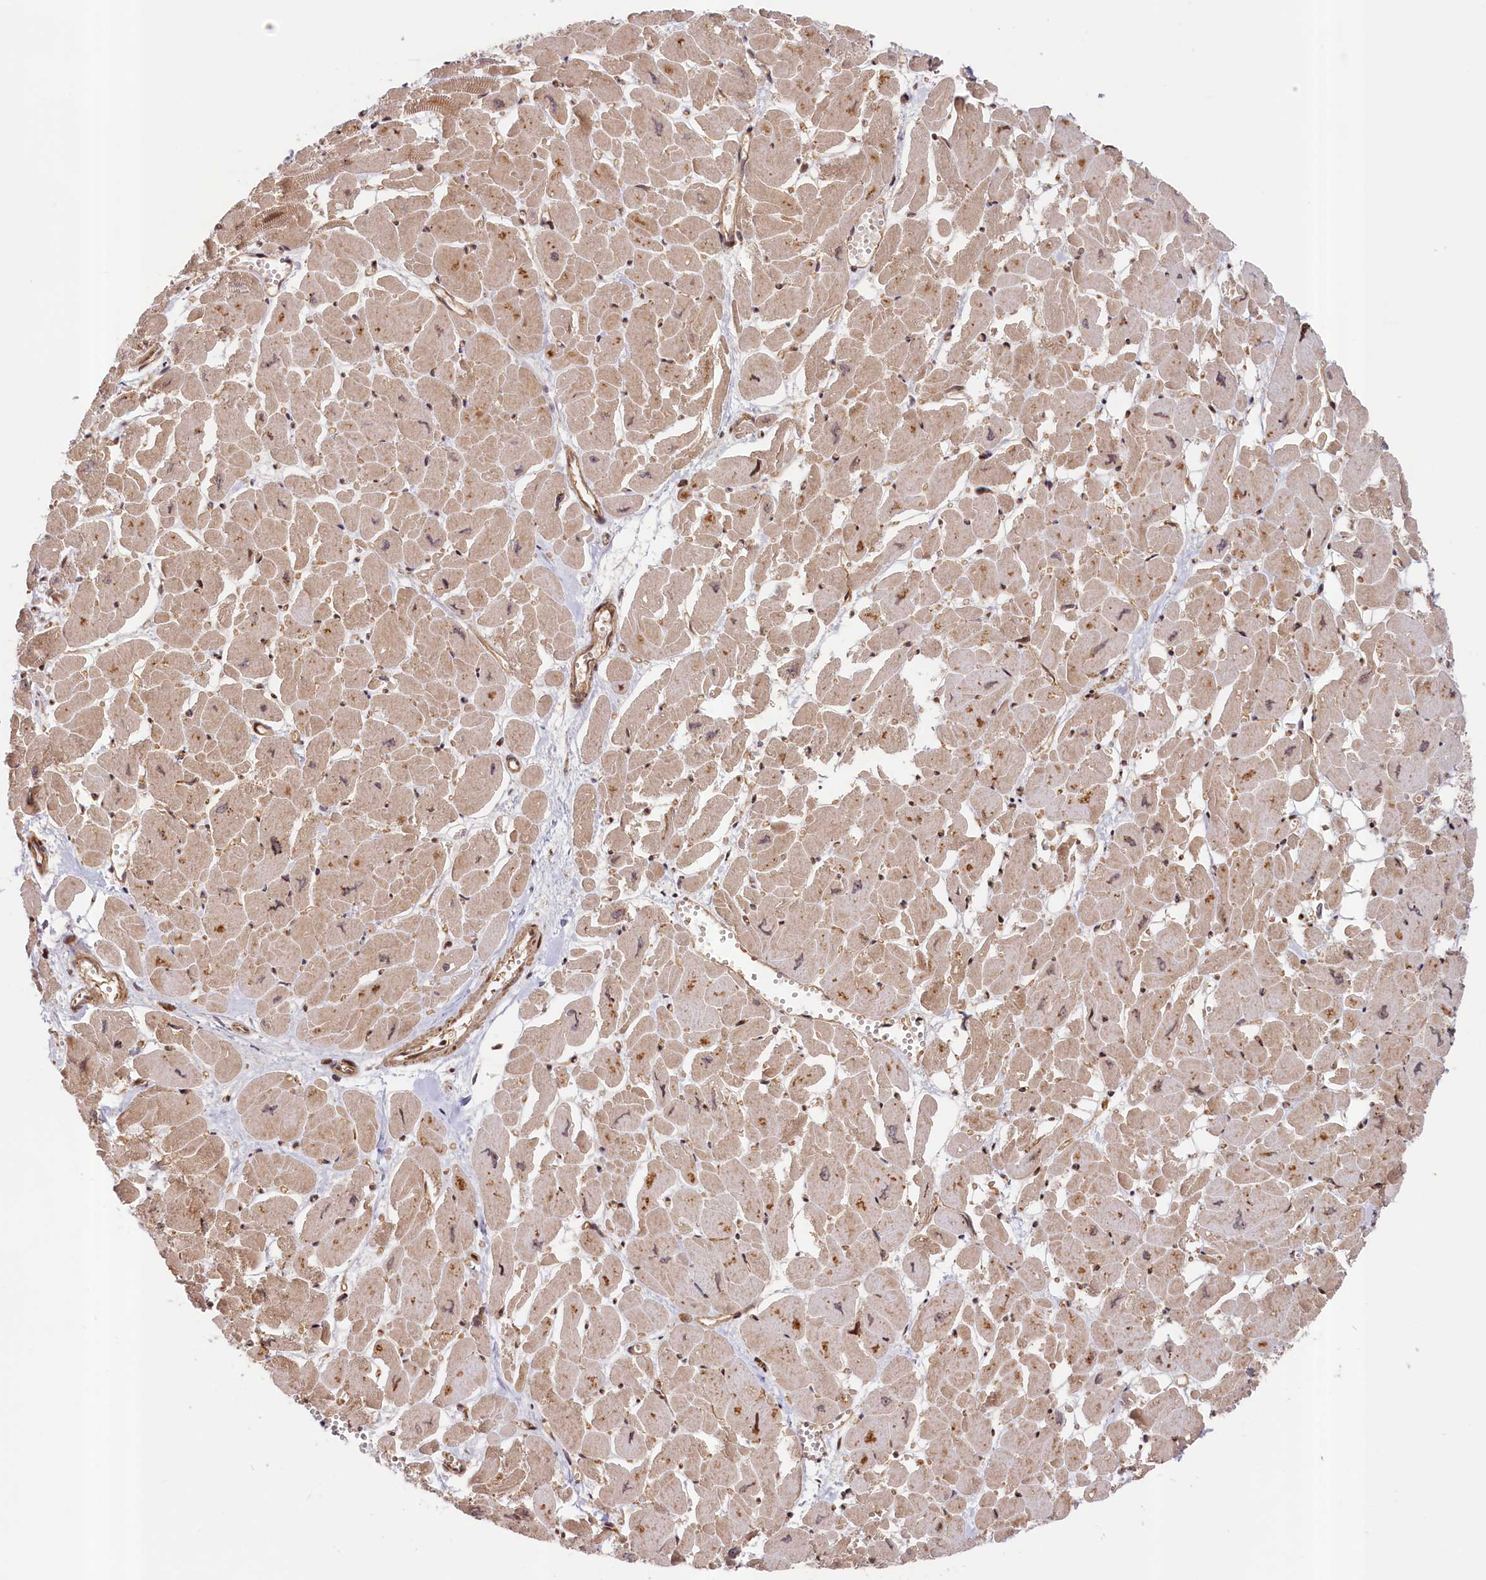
{"staining": {"intensity": "weak", "quantity": "25%-75%", "location": "cytoplasmic/membranous"}, "tissue": "heart muscle", "cell_type": "Cardiomyocytes", "image_type": "normal", "snomed": [{"axis": "morphology", "description": "Normal tissue, NOS"}, {"axis": "topography", "description": "Heart"}], "caption": "The image shows immunohistochemical staining of benign heart muscle. There is weak cytoplasmic/membranous positivity is identified in approximately 25%-75% of cardiomyocytes. The protein of interest is stained brown, and the nuclei are stained in blue (DAB IHC with brightfield microscopy, high magnification).", "gene": "CEP44", "patient": {"sex": "male", "age": 54}}